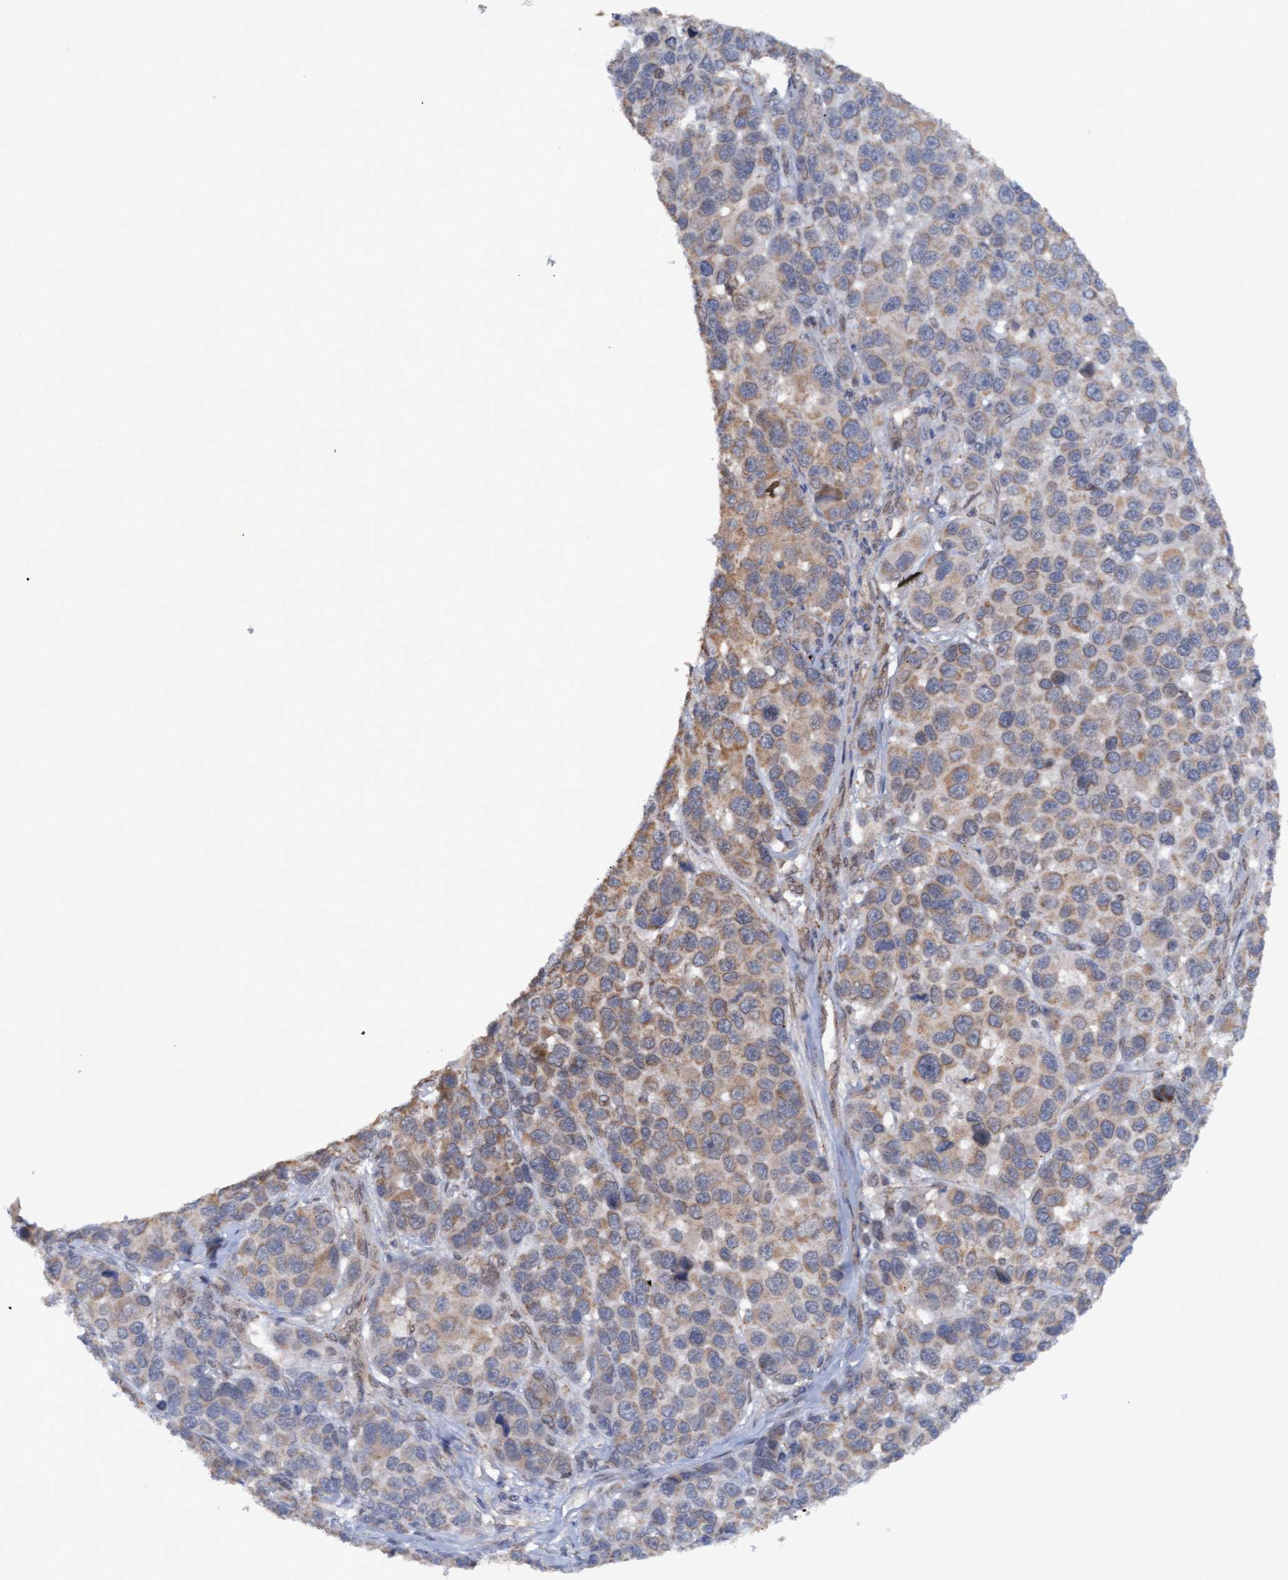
{"staining": {"intensity": "weak", "quantity": "25%-75%", "location": "cytoplasmic/membranous"}, "tissue": "melanoma", "cell_type": "Tumor cells", "image_type": "cancer", "snomed": [{"axis": "morphology", "description": "Malignant melanoma, NOS"}, {"axis": "topography", "description": "Skin"}], "caption": "High-magnification brightfield microscopy of melanoma stained with DAB (brown) and counterstained with hematoxylin (blue). tumor cells exhibit weak cytoplasmic/membranous positivity is appreciated in about25%-75% of cells. Using DAB (brown) and hematoxylin (blue) stains, captured at high magnification using brightfield microscopy.", "gene": "MGLL", "patient": {"sex": "male", "age": 53}}